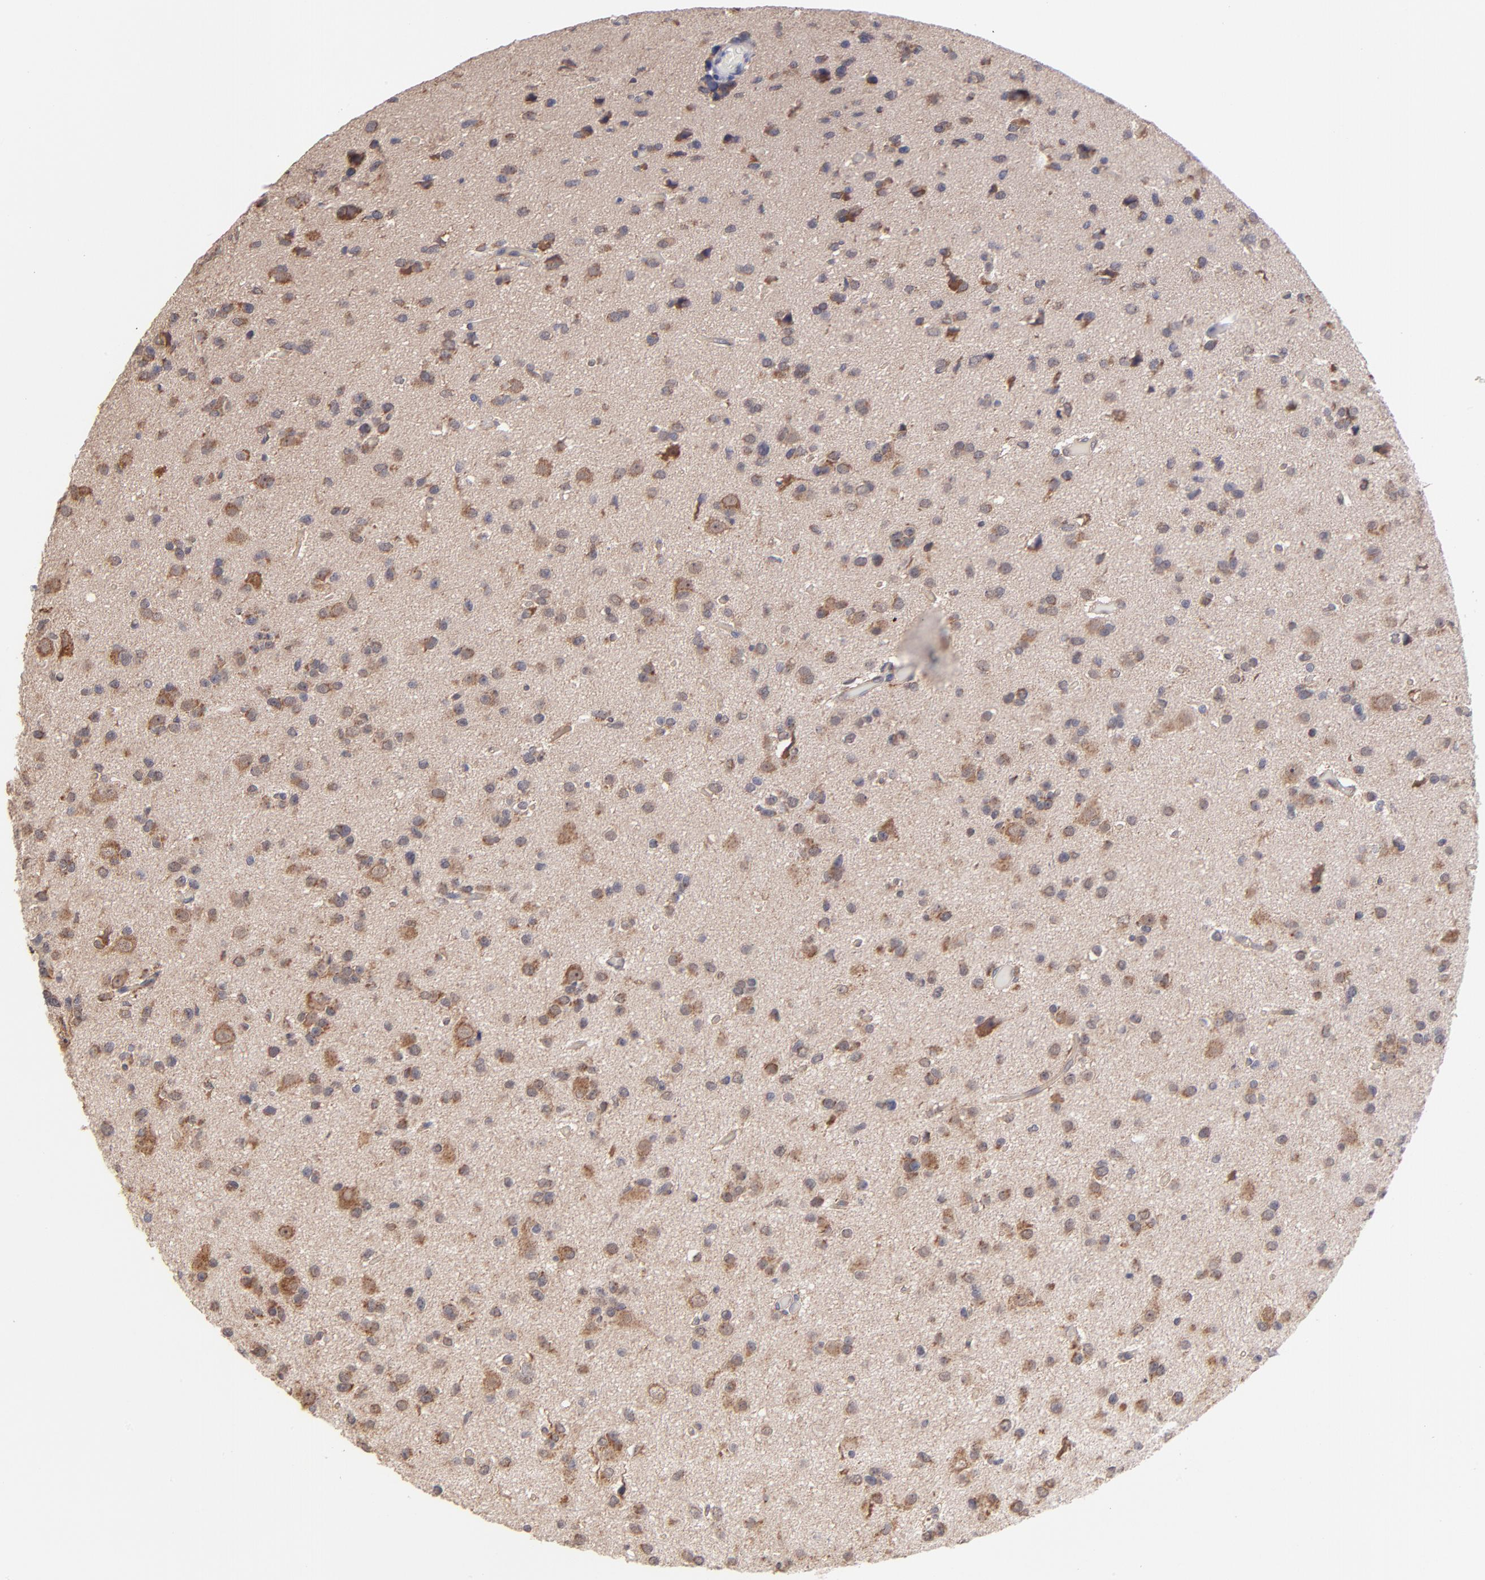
{"staining": {"intensity": "strong", "quantity": ">75%", "location": "cytoplasmic/membranous"}, "tissue": "glioma", "cell_type": "Tumor cells", "image_type": "cancer", "snomed": [{"axis": "morphology", "description": "Glioma, malignant, Low grade"}, {"axis": "topography", "description": "Brain"}], "caption": "Malignant low-grade glioma stained with a brown dye demonstrates strong cytoplasmic/membranous positive expression in approximately >75% of tumor cells.", "gene": "UBE2H", "patient": {"sex": "male", "age": 42}}